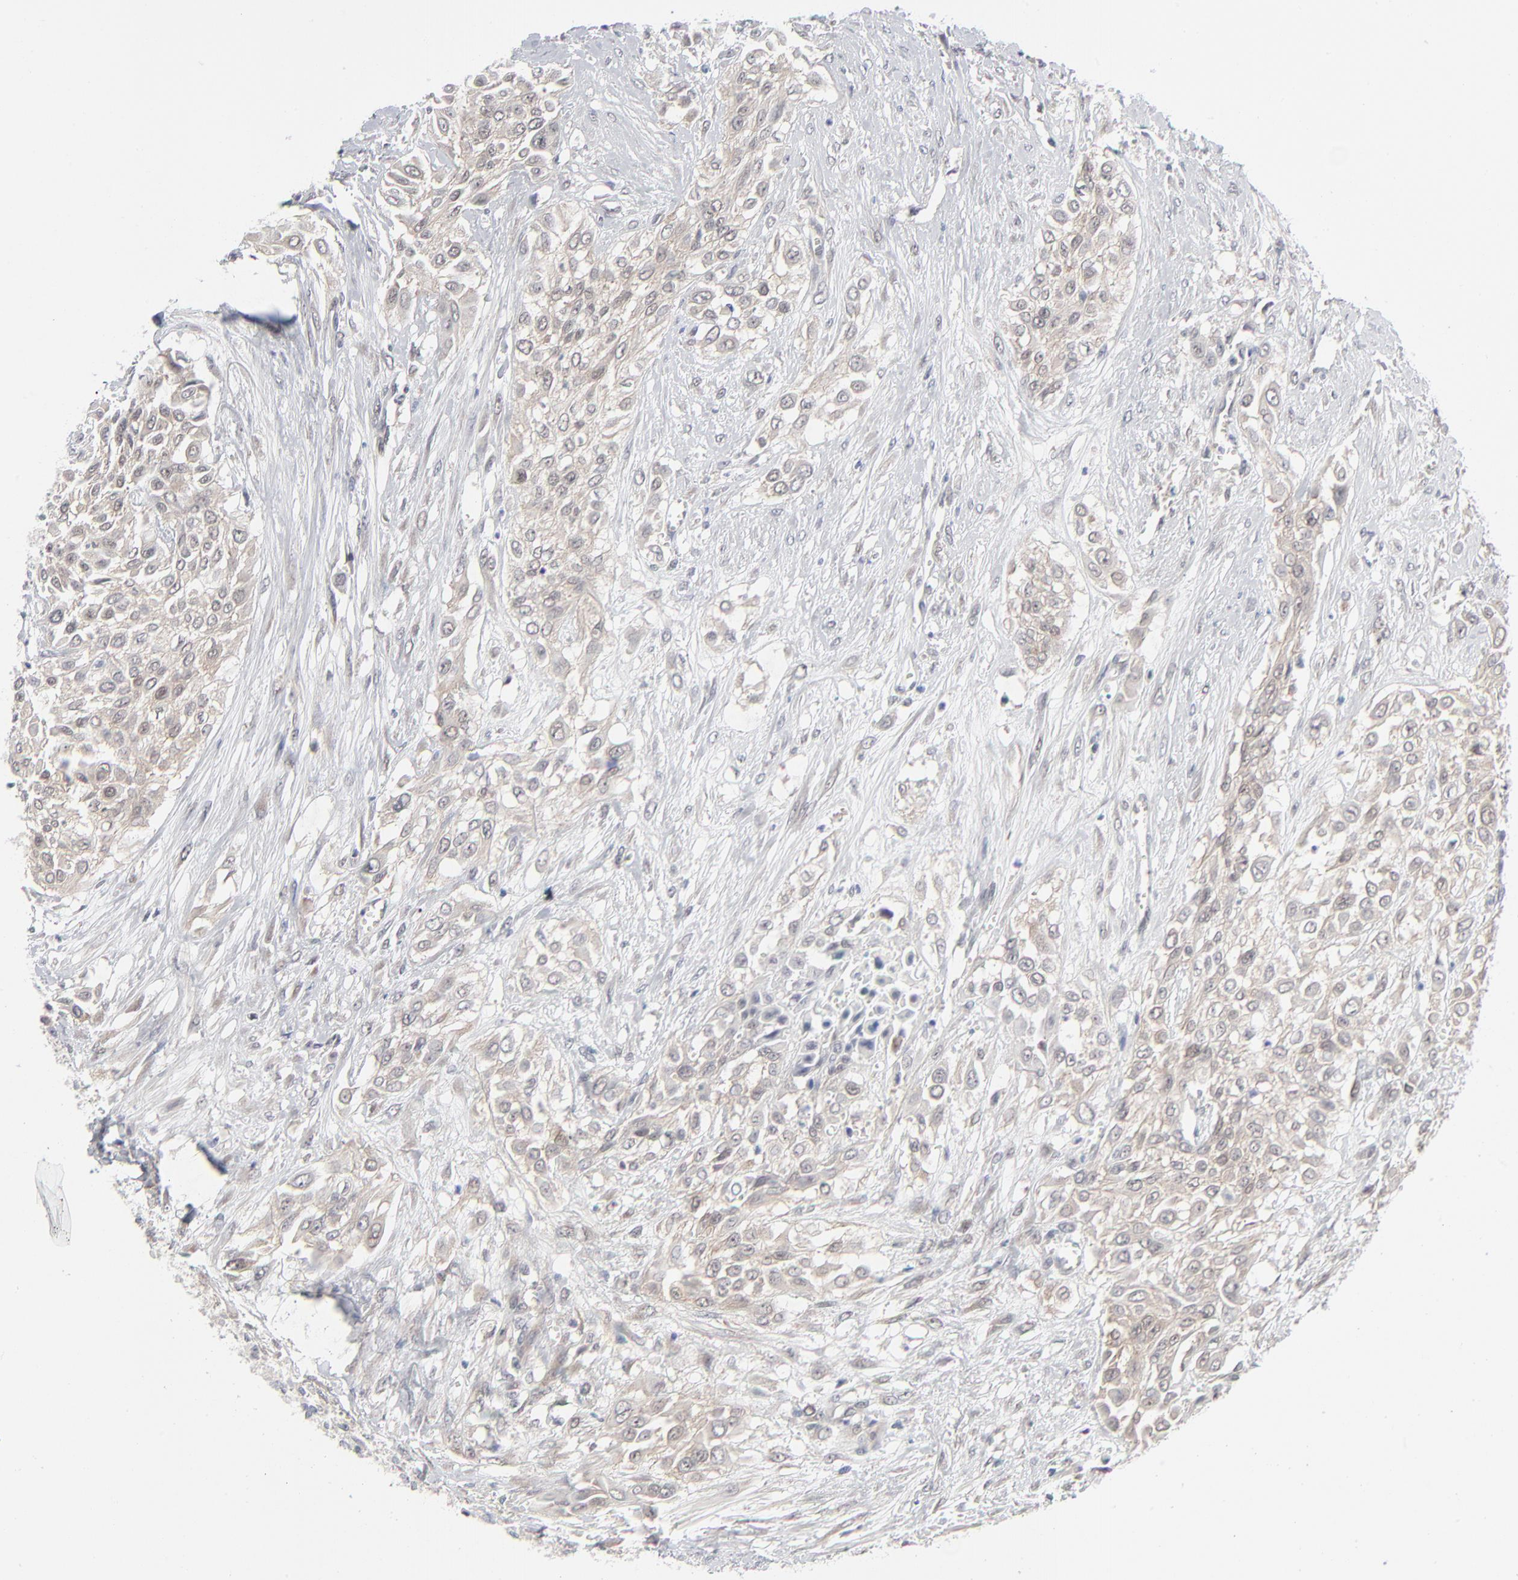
{"staining": {"intensity": "weak", "quantity": ">75%", "location": "cytoplasmic/membranous"}, "tissue": "urothelial cancer", "cell_type": "Tumor cells", "image_type": "cancer", "snomed": [{"axis": "morphology", "description": "Urothelial carcinoma, High grade"}, {"axis": "topography", "description": "Urinary bladder"}], "caption": "Immunohistochemistry (IHC) of human high-grade urothelial carcinoma demonstrates low levels of weak cytoplasmic/membranous staining in about >75% of tumor cells.", "gene": "RPS6KB1", "patient": {"sex": "male", "age": 57}}